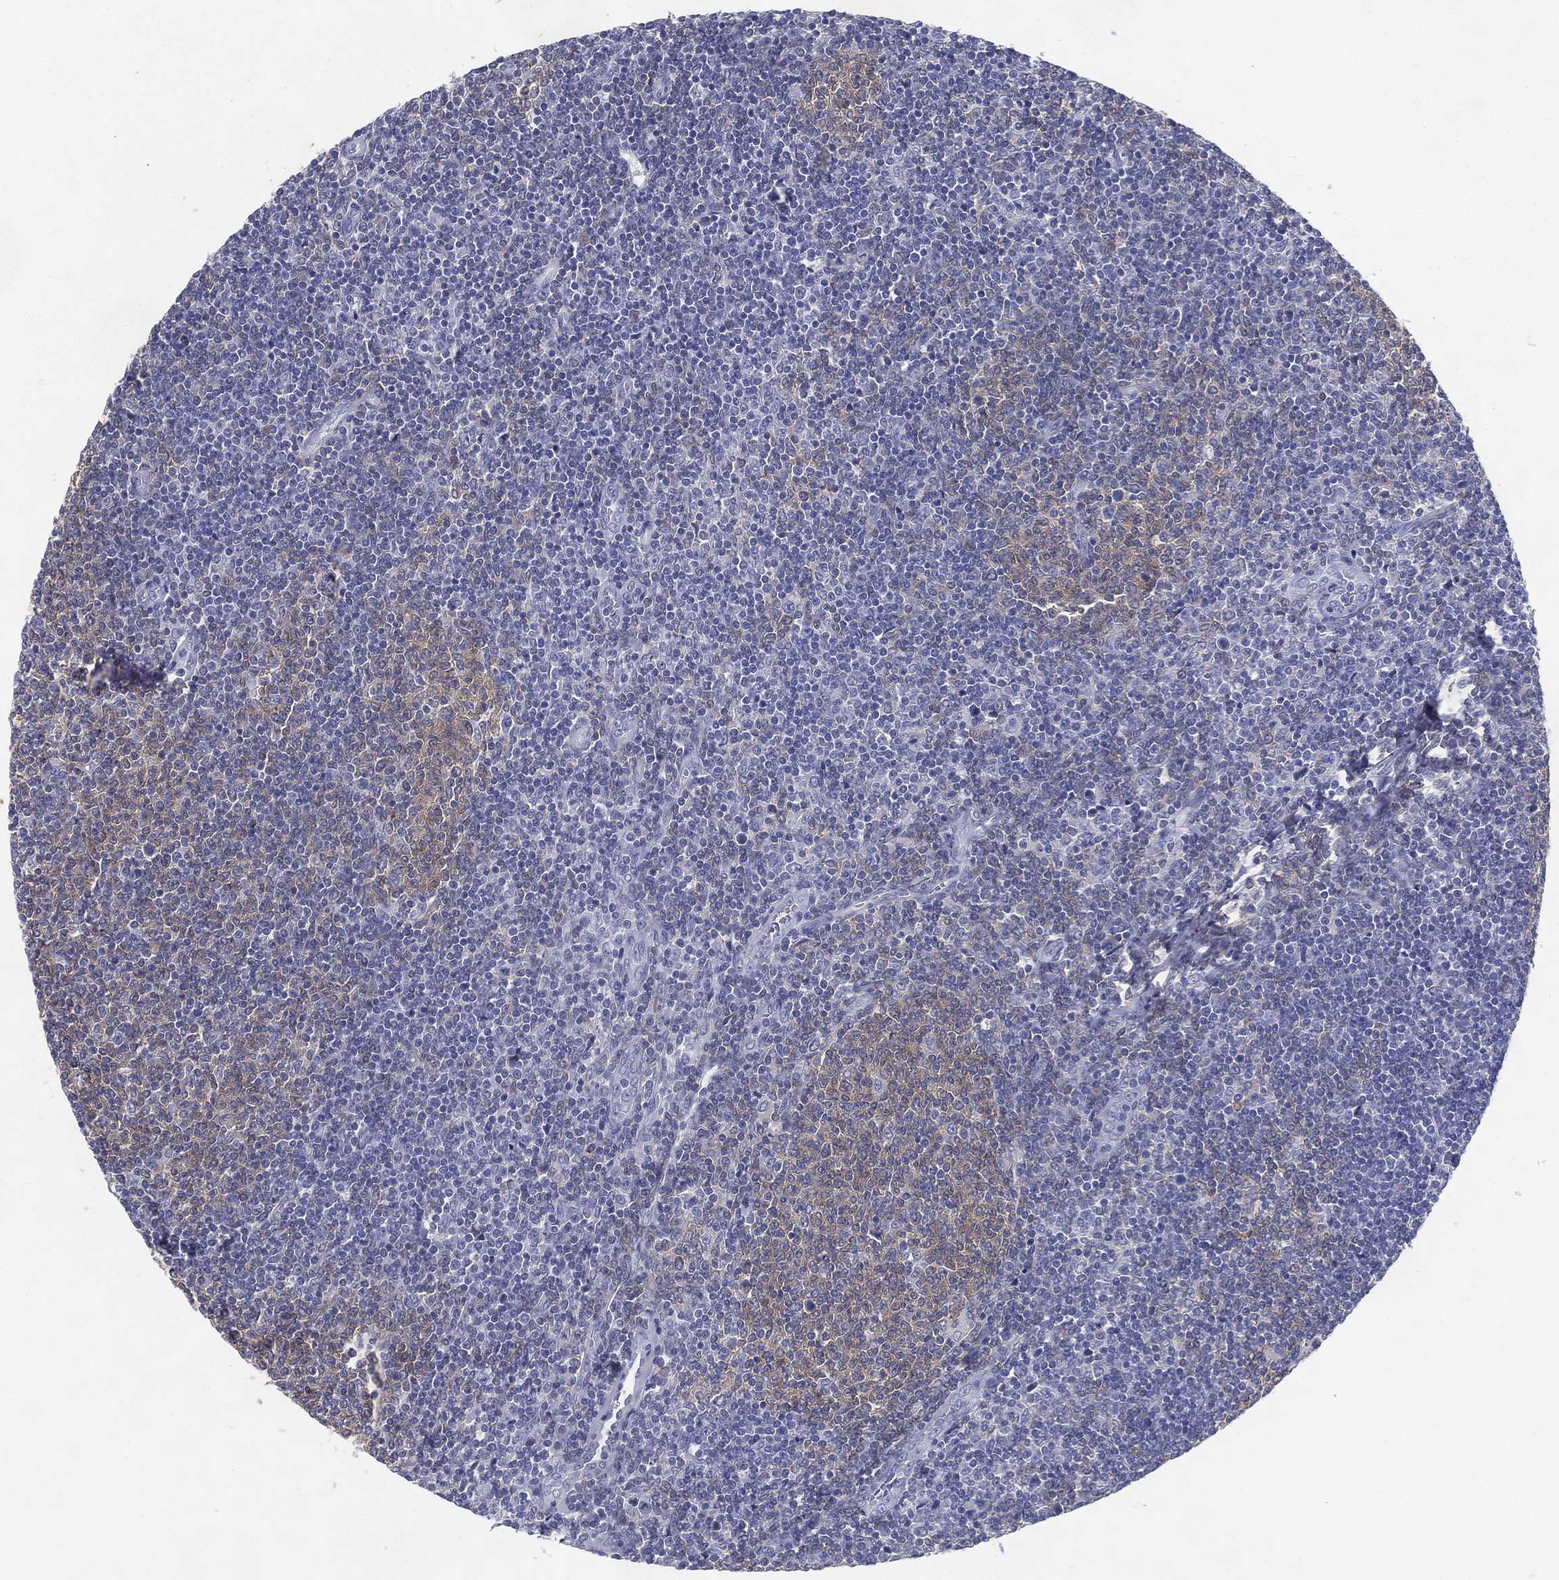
{"staining": {"intensity": "negative", "quantity": "none", "location": "none"}, "tissue": "lymphoma", "cell_type": "Tumor cells", "image_type": "cancer", "snomed": [{"axis": "morphology", "description": "Malignant lymphoma, non-Hodgkin's type, Low grade"}, {"axis": "topography", "description": "Lymph node"}], "caption": "The immunohistochemistry photomicrograph has no significant staining in tumor cells of lymphoma tissue.", "gene": "RGS13", "patient": {"sex": "male", "age": 52}}